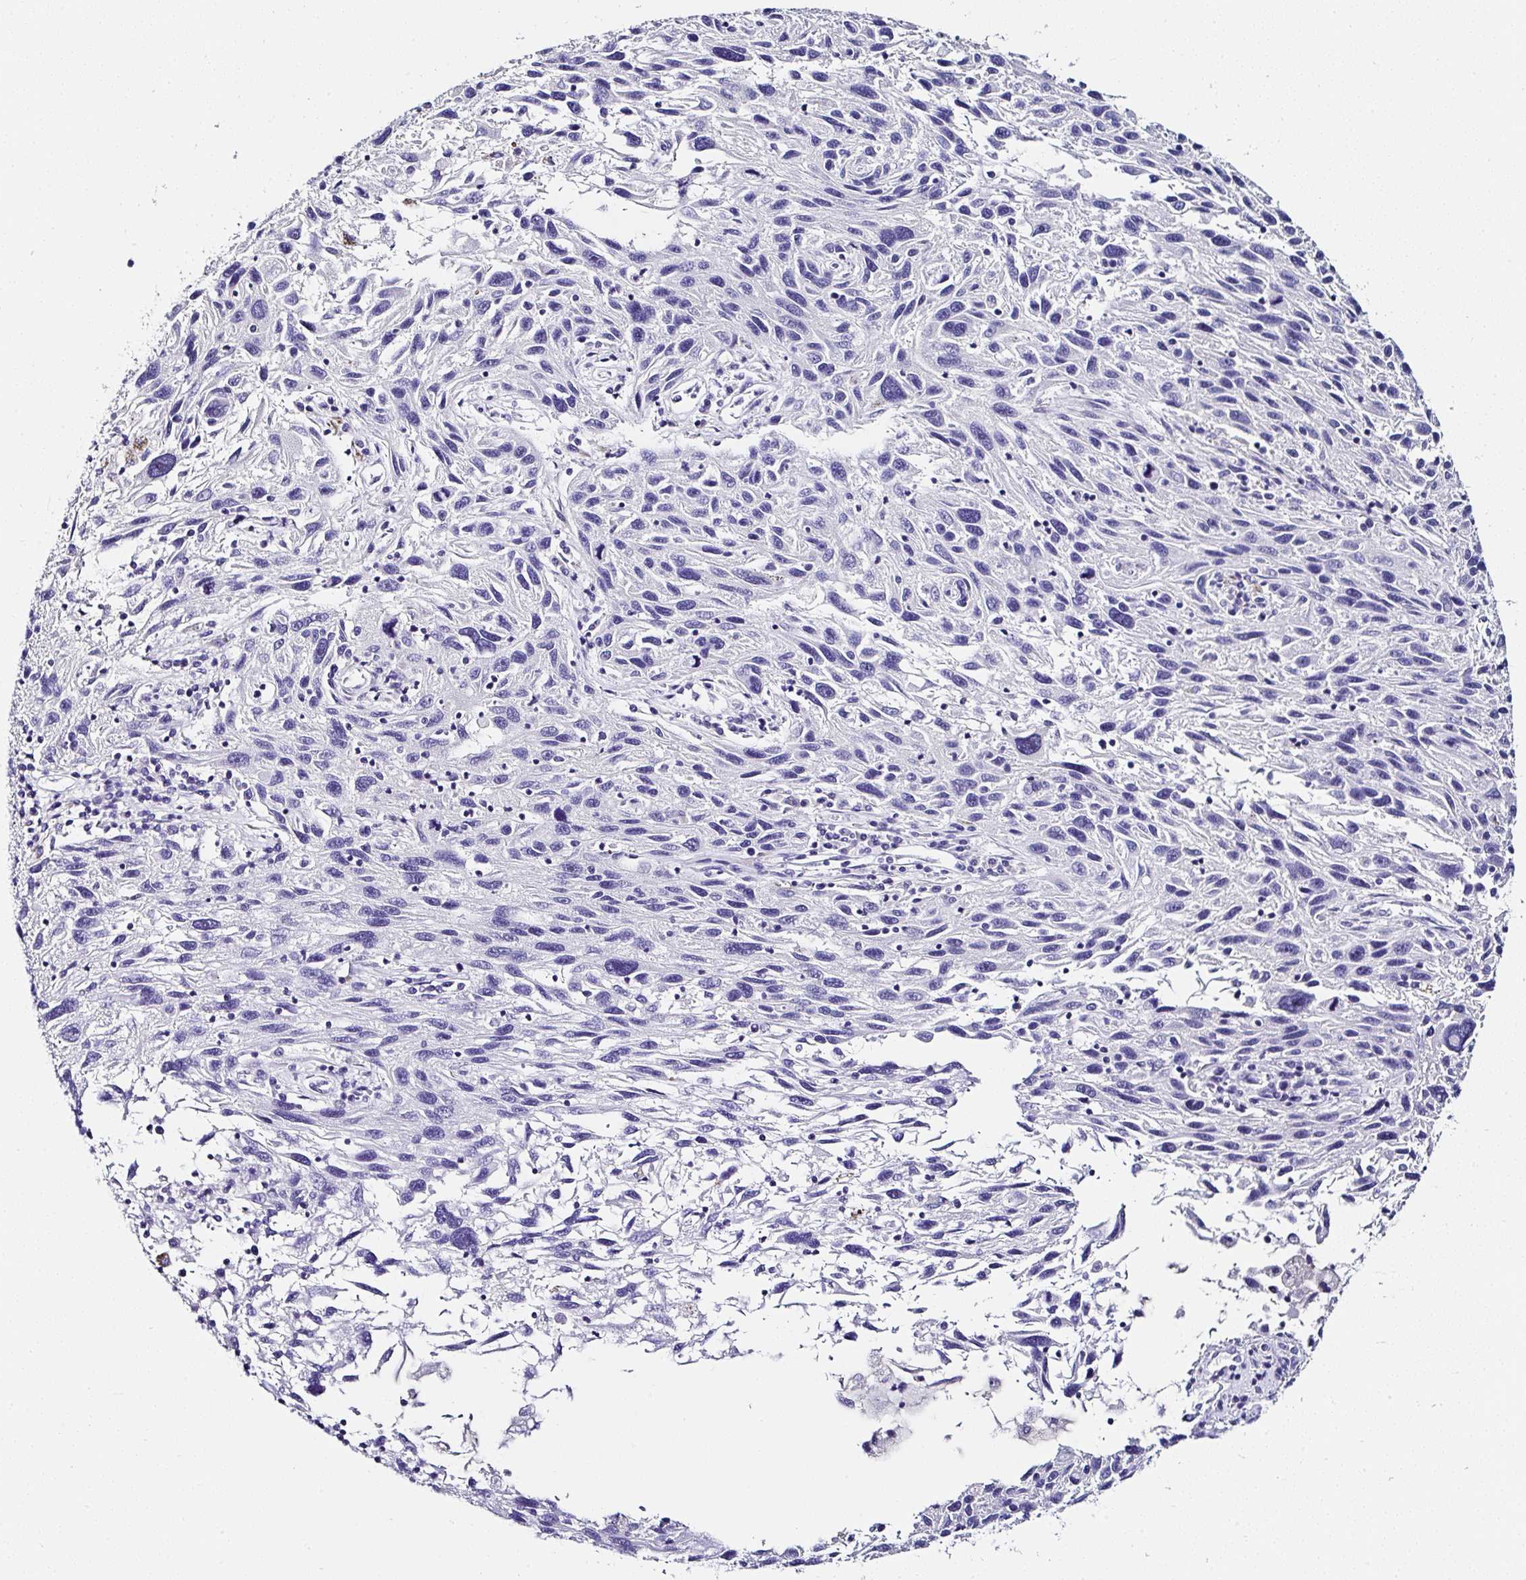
{"staining": {"intensity": "negative", "quantity": "none", "location": "none"}, "tissue": "melanoma", "cell_type": "Tumor cells", "image_type": "cancer", "snomed": [{"axis": "morphology", "description": "Malignant melanoma, NOS"}, {"axis": "topography", "description": "Skin"}], "caption": "Immunohistochemistry micrograph of neoplastic tissue: malignant melanoma stained with DAB (3,3'-diaminobenzidine) demonstrates no significant protein expression in tumor cells. Brightfield microscopy of immunohistochemistry (IHC) stained with DAB (brown) and hematoxylin (blue), captured at high magnification.", "gene": "UGT3A1", "patient": {"sex": "male", "age": 53}}